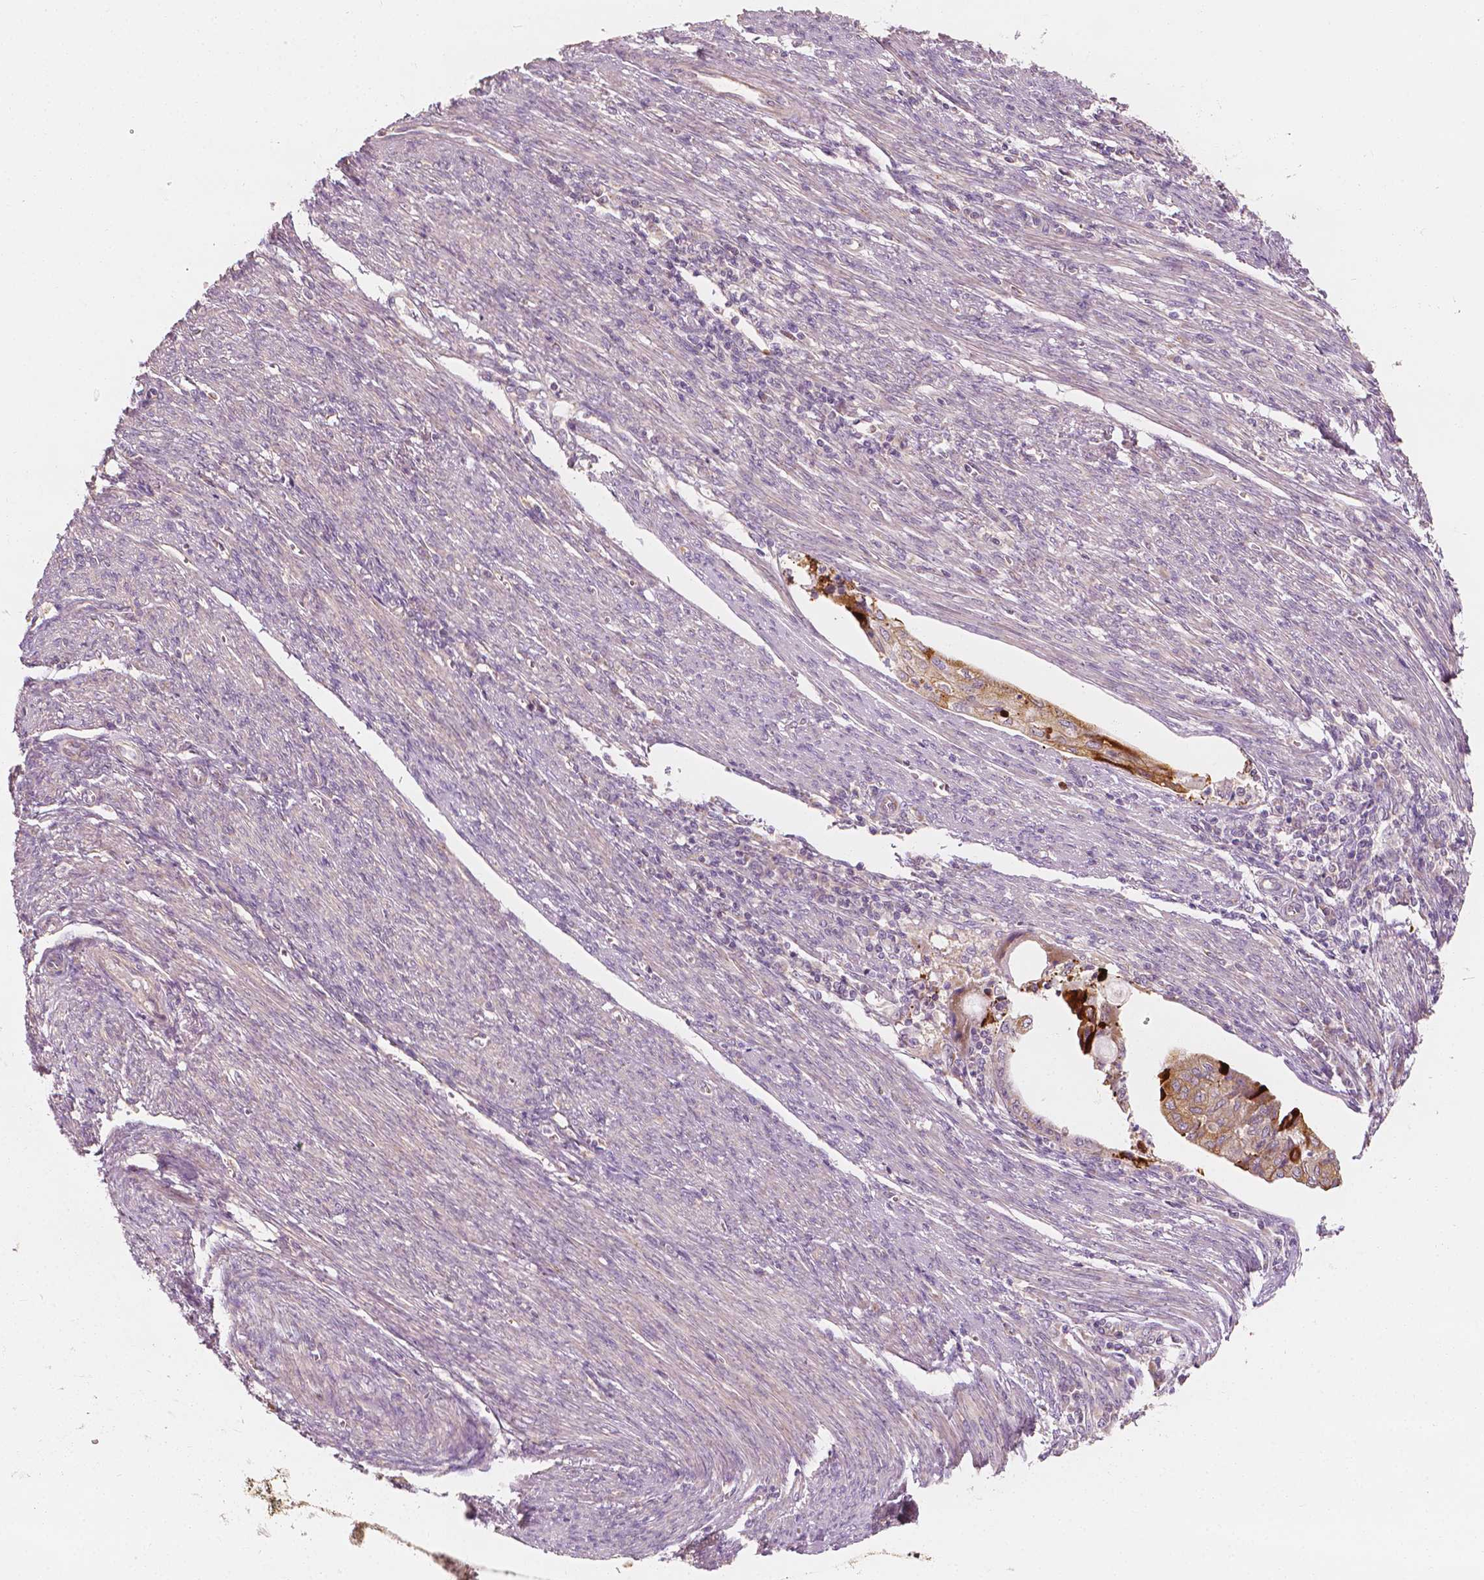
{"staining": {"intensity": "strong", "quantity": "<25%", "location": "cytoplasmic/membranous"}, "tissue": "endometrial cancer", "cell_type": "Tumor cells", "image_type": "cancer", "snomed": [{"axis": "morphology", "description": "Adenocarcinoma, NOS"}, {"axis": "topography", "description": "Endometrium"}], "caption": "Tumor cells demonstrate strong cytoplasmic/membranous expression in about <25% of cells in endometrial cancer.", "gene": "SHPK", "patient": {"sex": "female", "age": 79}}